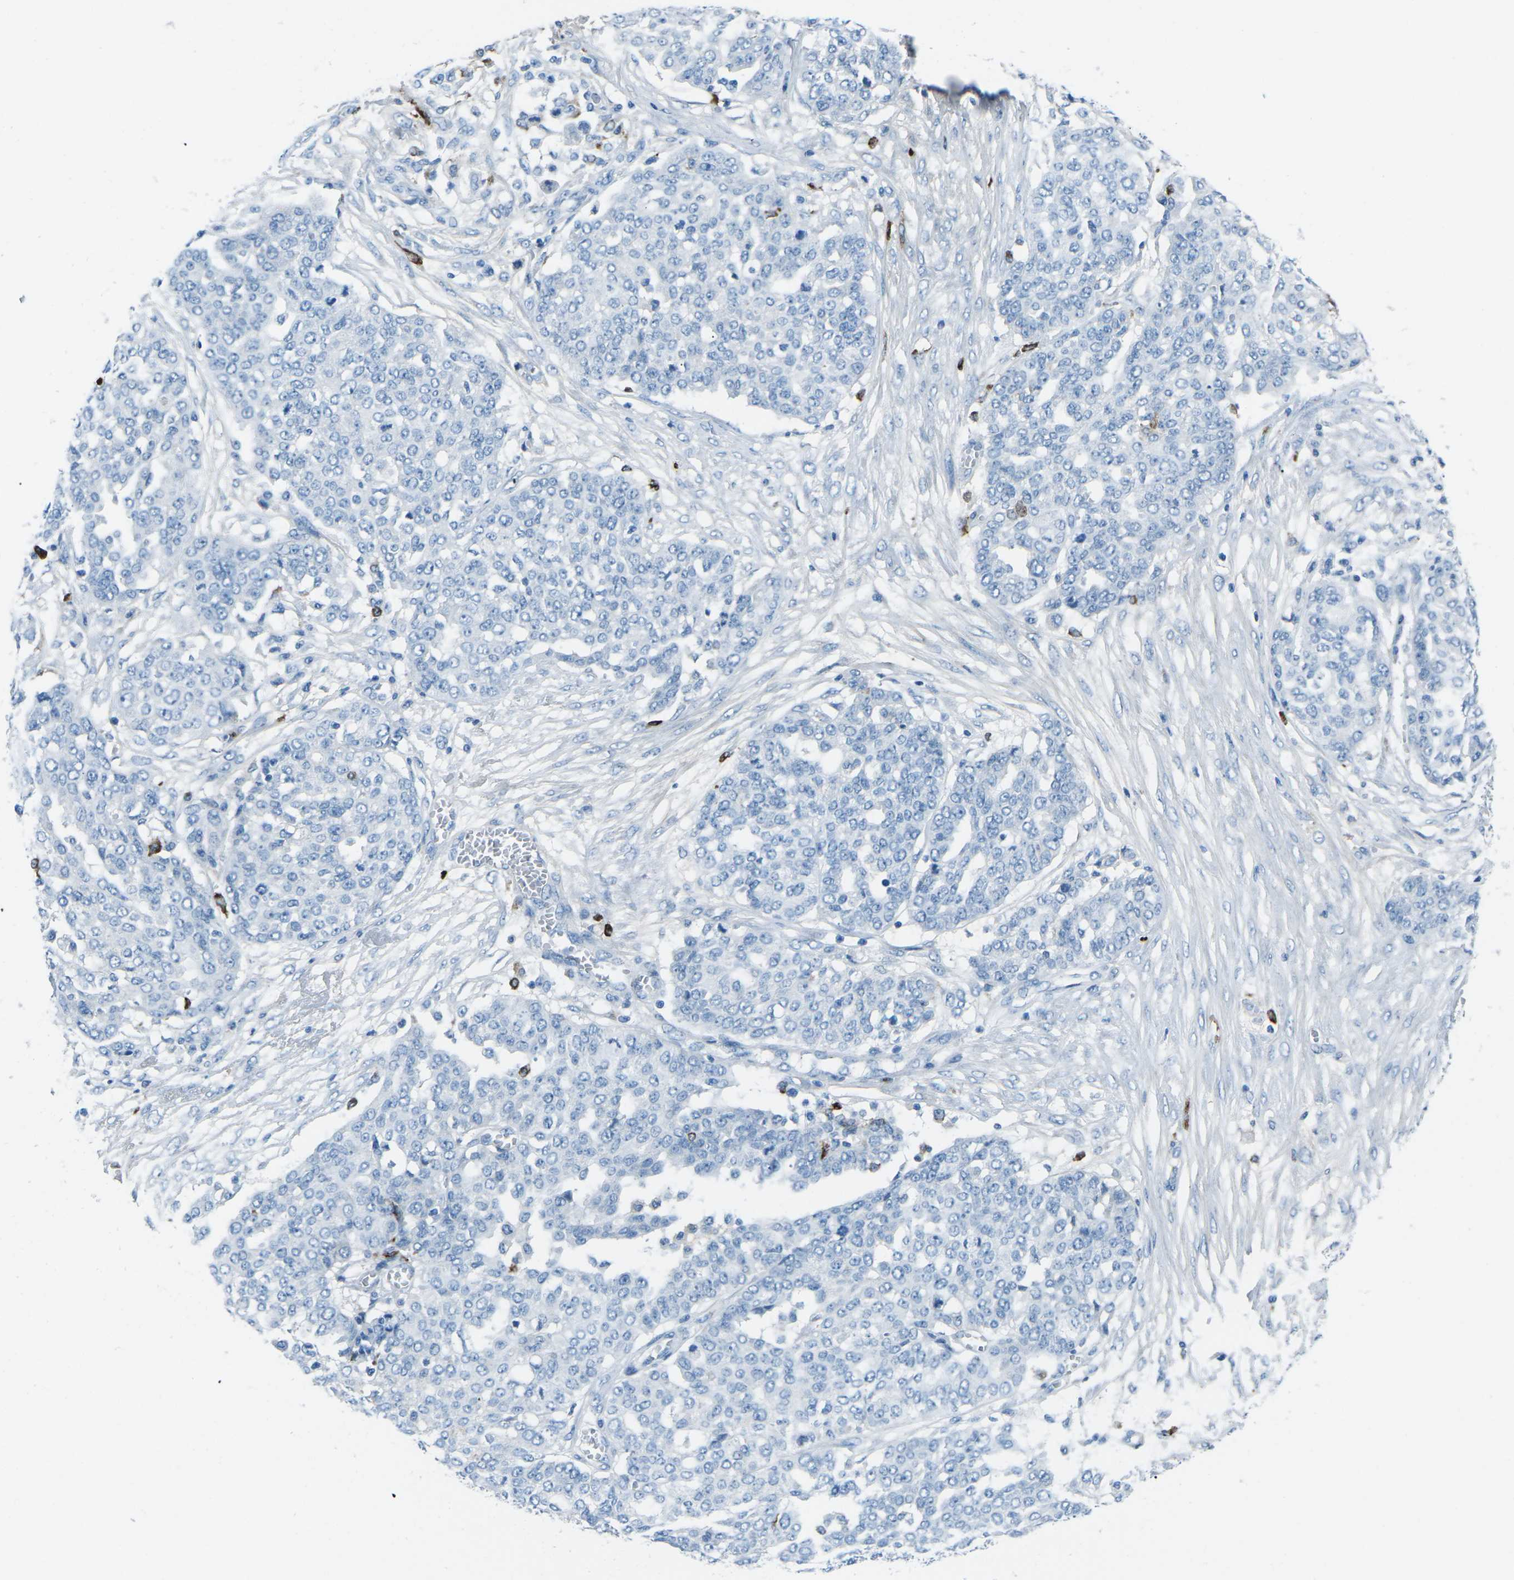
{"staining": {"intensity": "negative", "quantity": "none", "location": "none"}, "tissue": "ovarian cancer", "cell_type": "Tumor cells", "image_type": "cancer", "snomed": [{"axis": "morphology", "description": "Cystadenocarcinoma, serous, NOS"}, {"axis": "topography", "description": "Soft tissue"}, {"axis": "topography", "description": "Ovary"}], "caption": "Image shows no protein positivity in tumor cells of serous cystadenocarcinoma (ovarian) tissue.", "gene": "FCN1", "patient": {"sex": "female", "age": 57}}